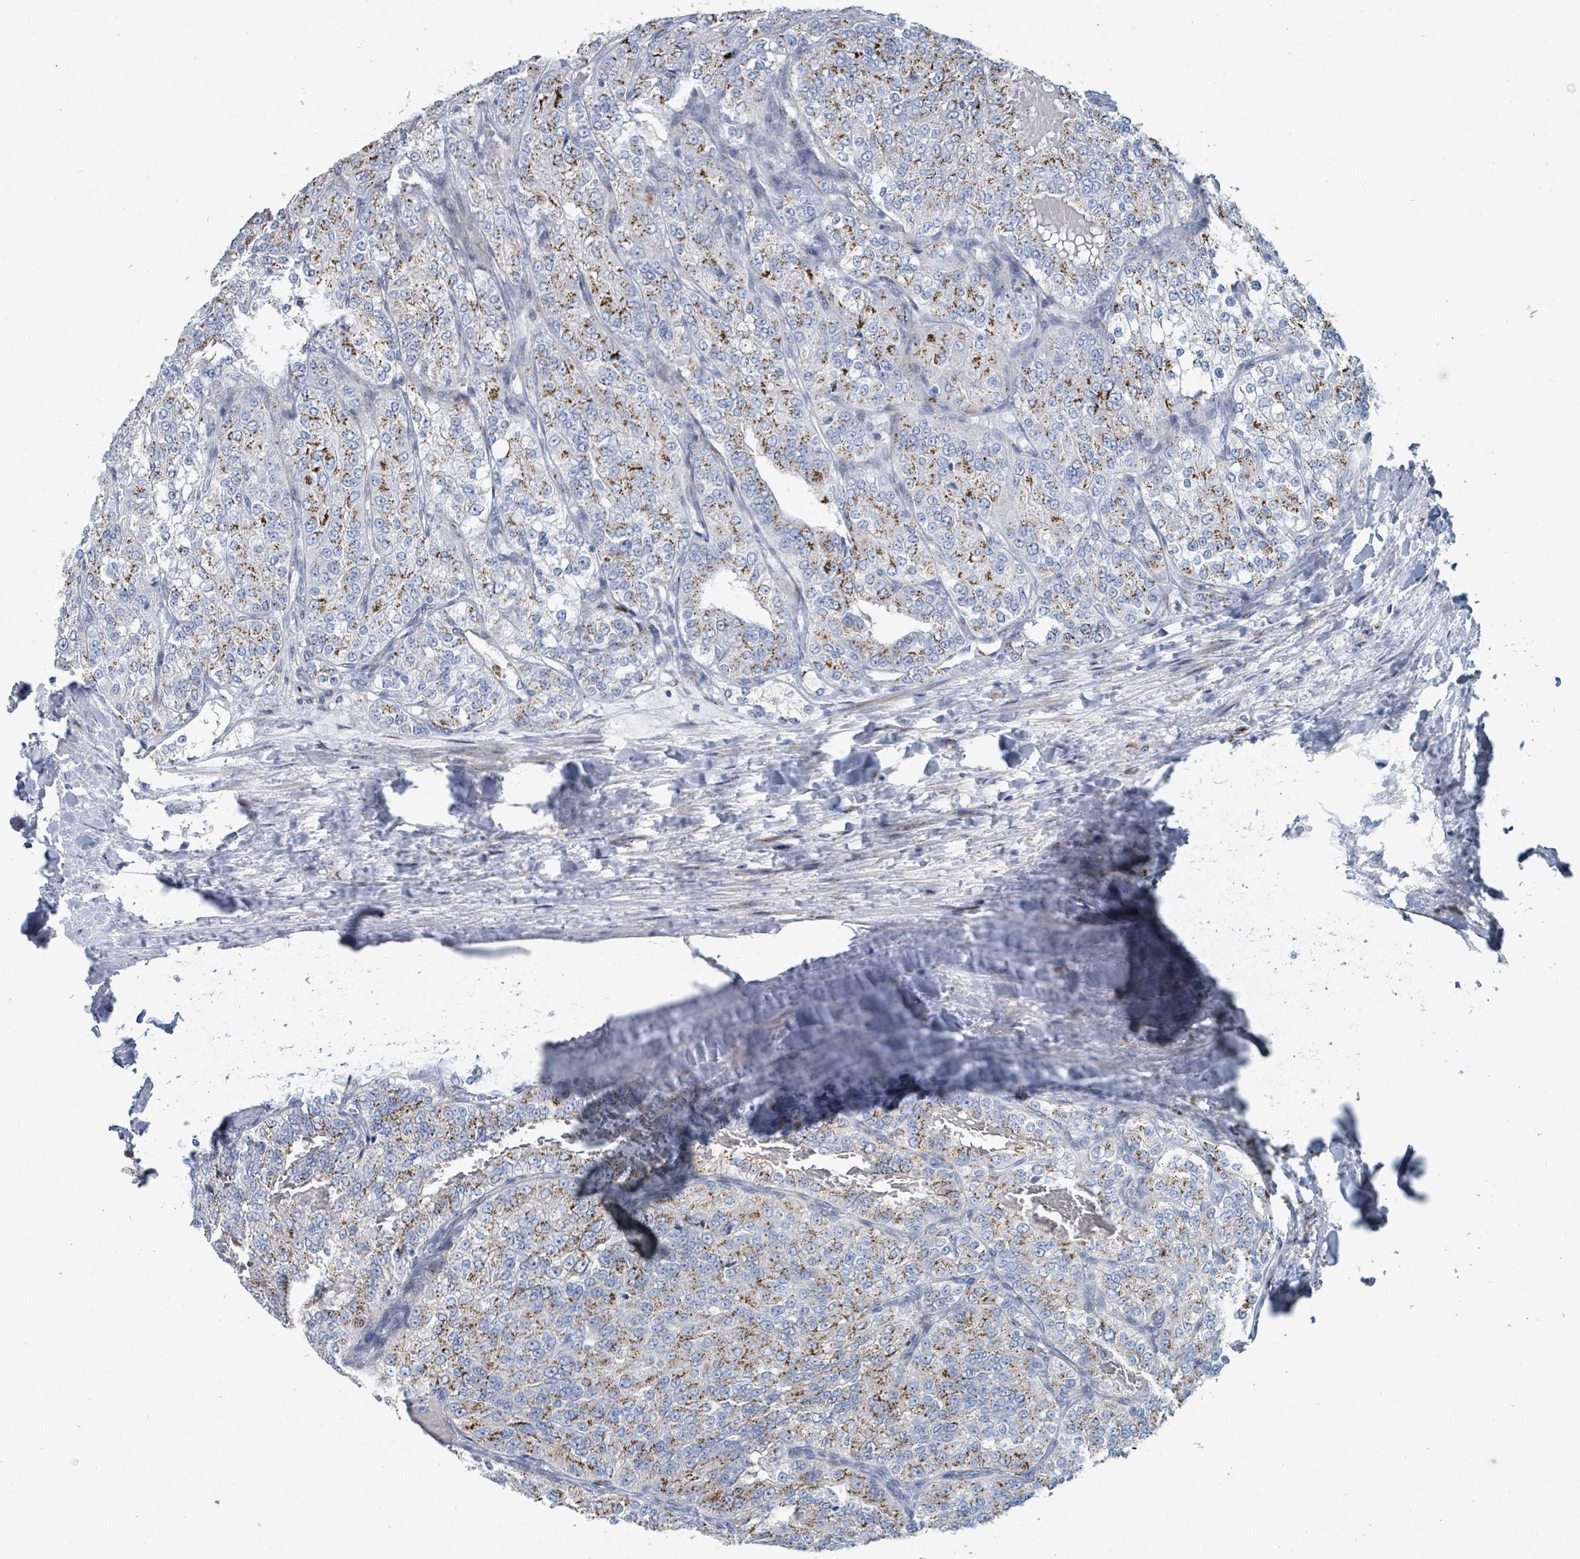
{"staining": {"intensity": "moderate", "quantity": "25%-75%", "location": "cytoplasmic/membranous"}, "tissue": "renal cancer", "cell_type": "Tumor cells", "image_type": "cancer", "snomed": [{"axis": "morphology", "description": "Adenocarcinoma, NOS"}, {"axis": "topography", "description": "Kidney"}], "caption": "Protein expression analysis of human renal adenocarcinoma reveals moderate cytoplasmic/membranous expression in approximately 25%-75% of tumor cells. The staining is performed using DAB brown chromogen to label protein expression. The nuclei are counter-stained blue using hematoxylin.", "gene": "DCAF5", "patient": {"sex": "female", "age": 63}}